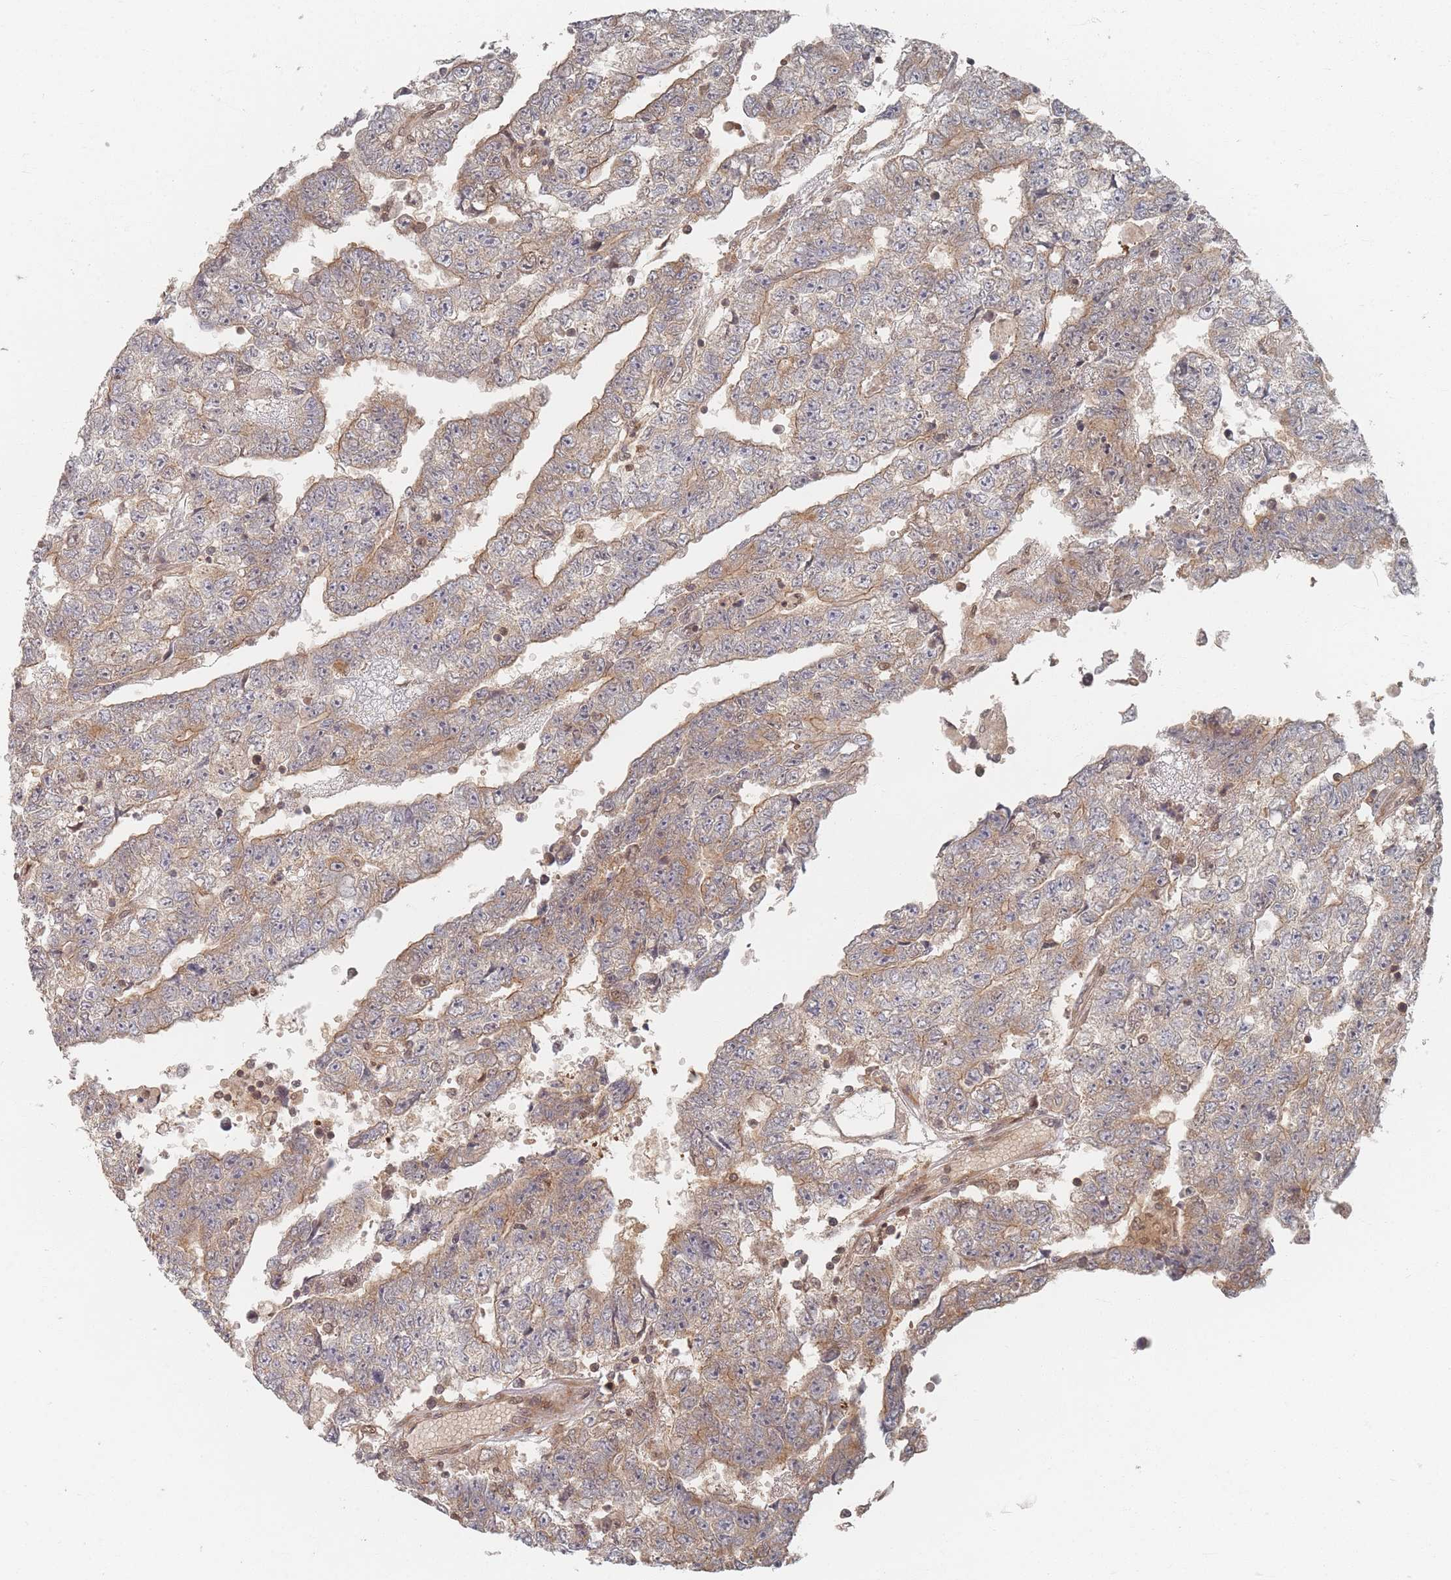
{"staining": {"intensity": "moderate", "quantity": "<25%", "location": "cytoplasmic/membranous"}, "tissue": "testis cancer", "cell_type": "Tumor cells", "image_type": "cancer", "snomed": [{"axis": "morphology", "description": "Carcinoma, Embryonal, NOS"}, {"axis": "topography", "description": "Testis"}], "caption": "IHC of human testis cancer demonstrates low levels of moderate cytoplasmic/membranous staining in about <25% of tumor cells. (DAB IHC with brightfield microscopy, high magnification).", "gene": "PSMD9", "patient": {"sex": "male", "age": 25}}